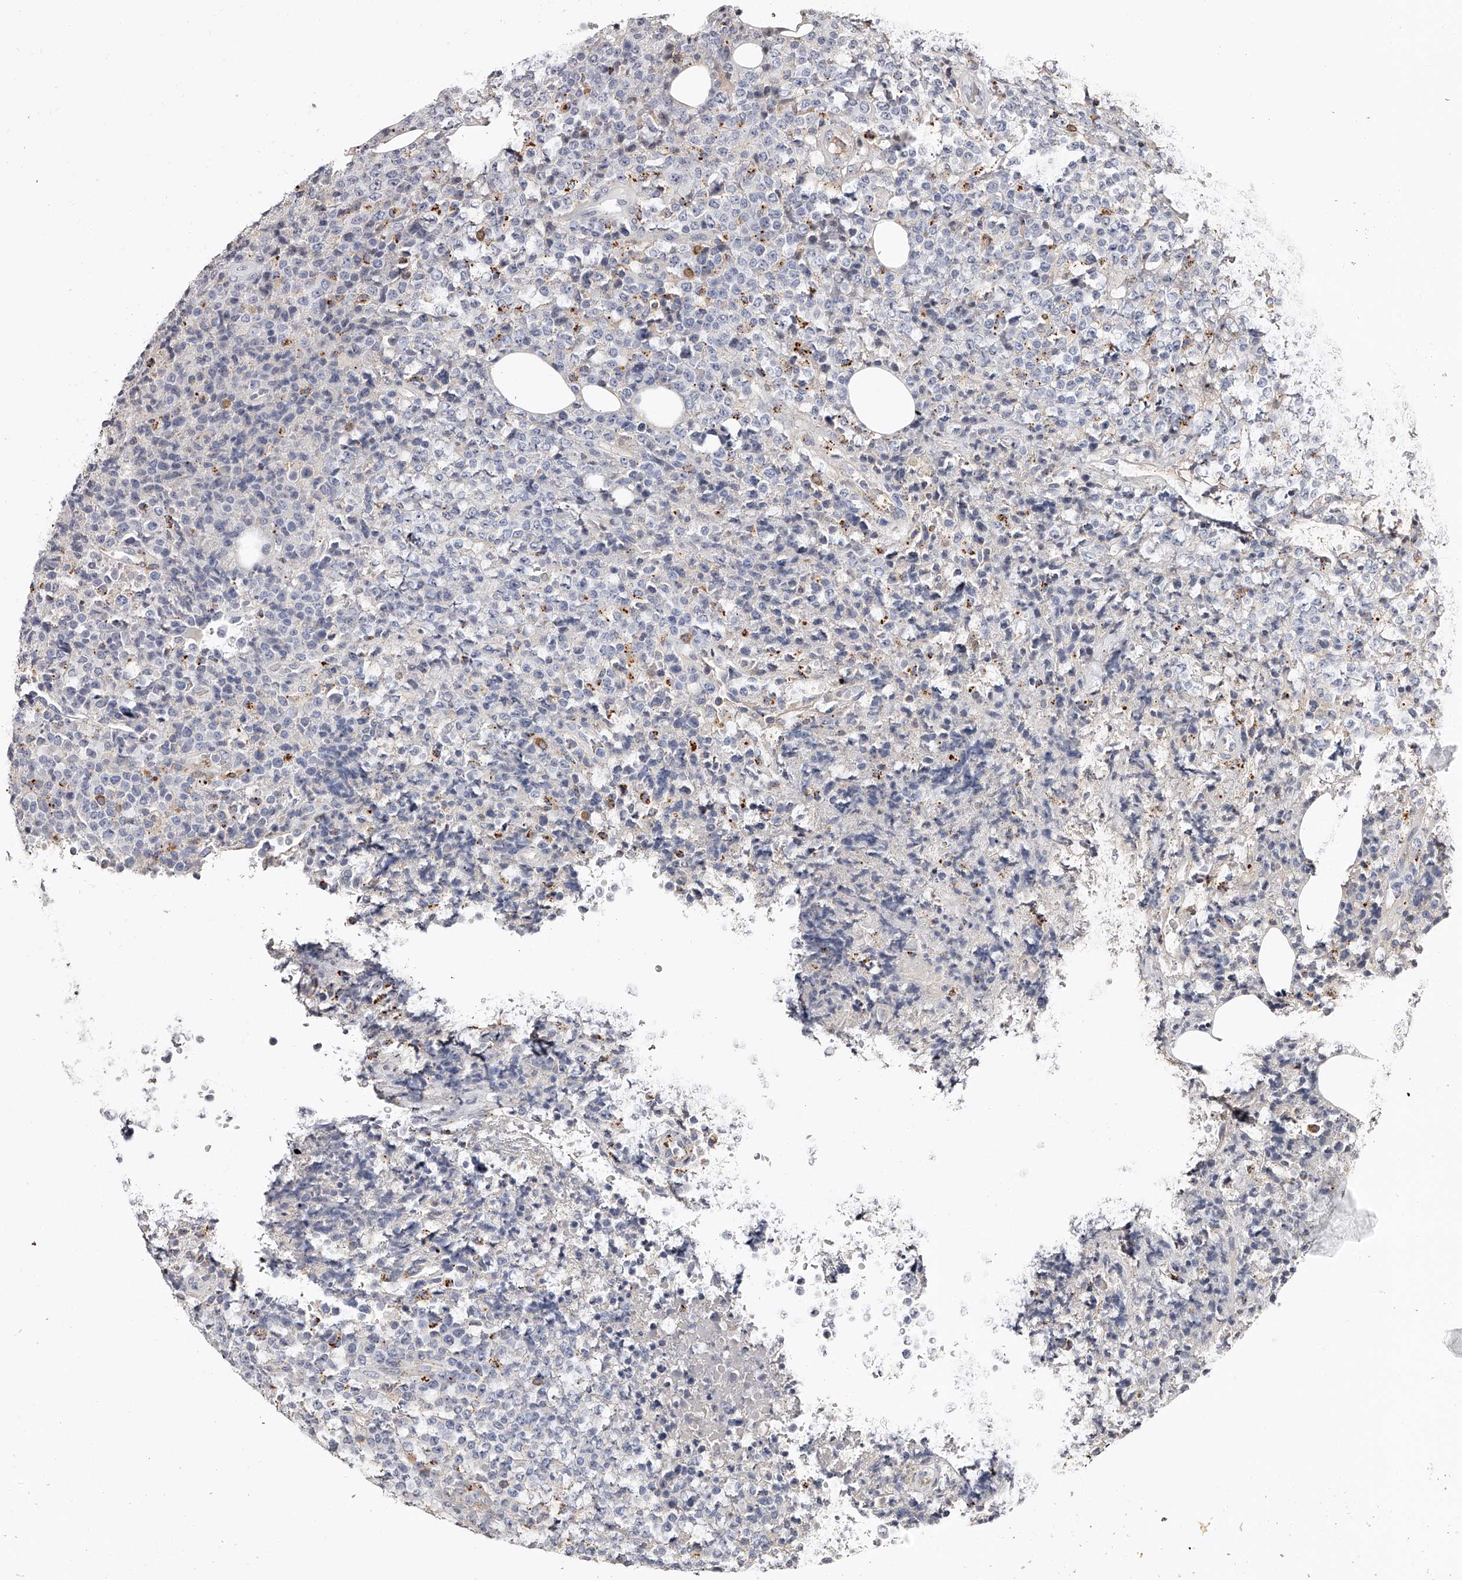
{"staining": {"intensity": "negative", "quantity": "none", "location": "none"}, "tissue": "lymphoma", "cell_type": "Tumor cells", "image_type": "cancer", "snomed": [{"axis": "morphology", "description": "Malignant lymphoma, non-Hodgkin's type, High grade"}, {"axis": "topography", "description": "Lymph node"}], "caption": "The image shows no staining of tumor cells in high-grade malignant lymphoma, non-Hodgkin's type.", "gene": "PACSIN1", "patient": {"sex": "male", "age": 13}}